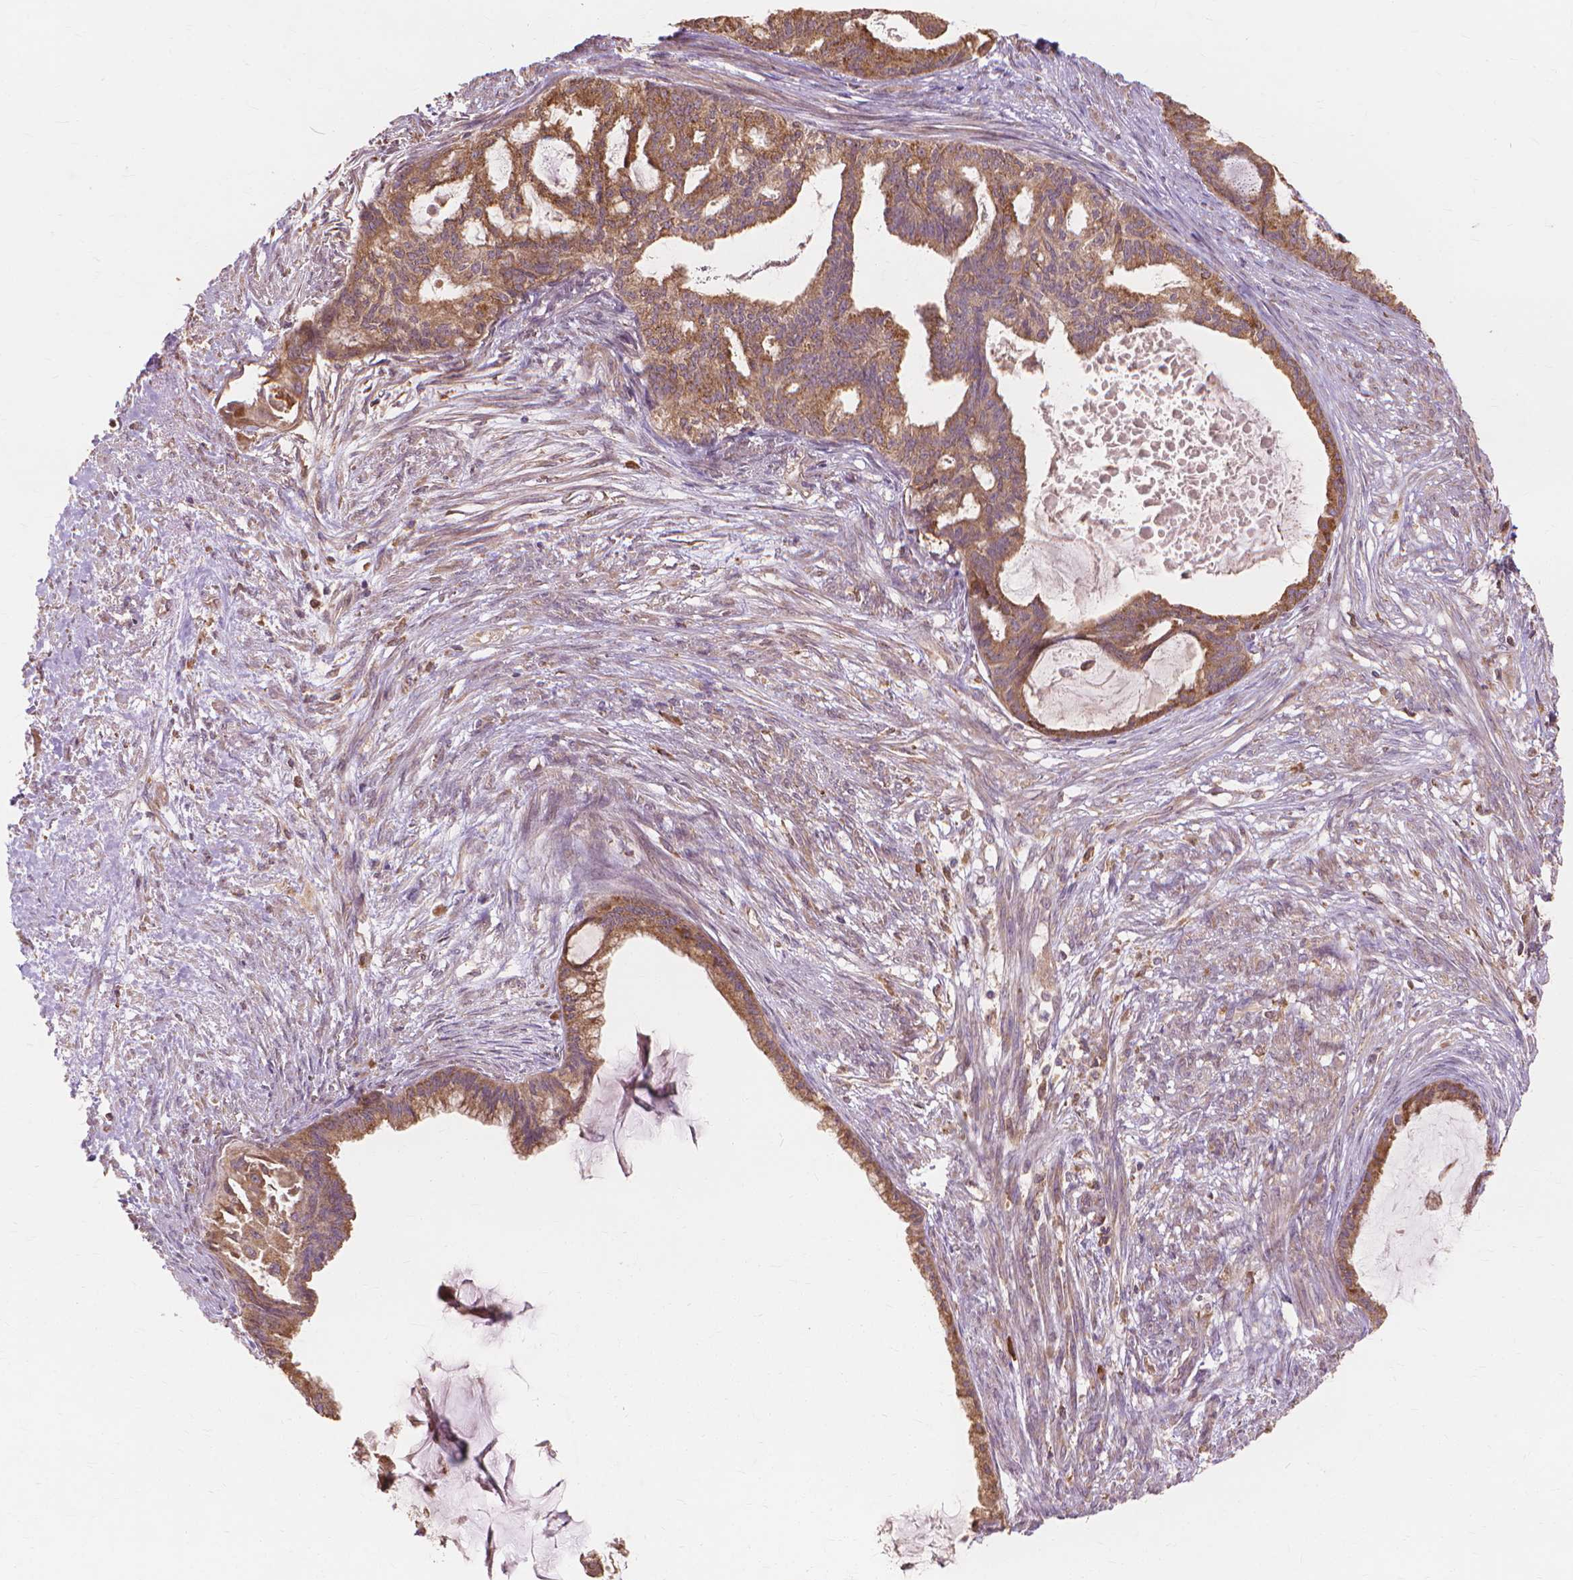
{"staining": {"intensity": "moderate", "quantity": ">75%", "location": "cytoplasmic/membranous"}, "tissue": "endometrial cancer", "cell_type": "Tumor cells", "image_type": "cancer", "snomed": [{"axis": "morphology", "description": "Adenocarcinoma, NOS"}, {"axis": "topography", "description": "Endometrium"}], "caption": "About >75% of tumor cells in endometrial adenocarcinoma demonstrate moderate cytoplasmic/membranous protein staining as visualized by brown immunohistochemical staining.", "gene": "TAB2", "patient": {"sex": "female", "age": 86}}